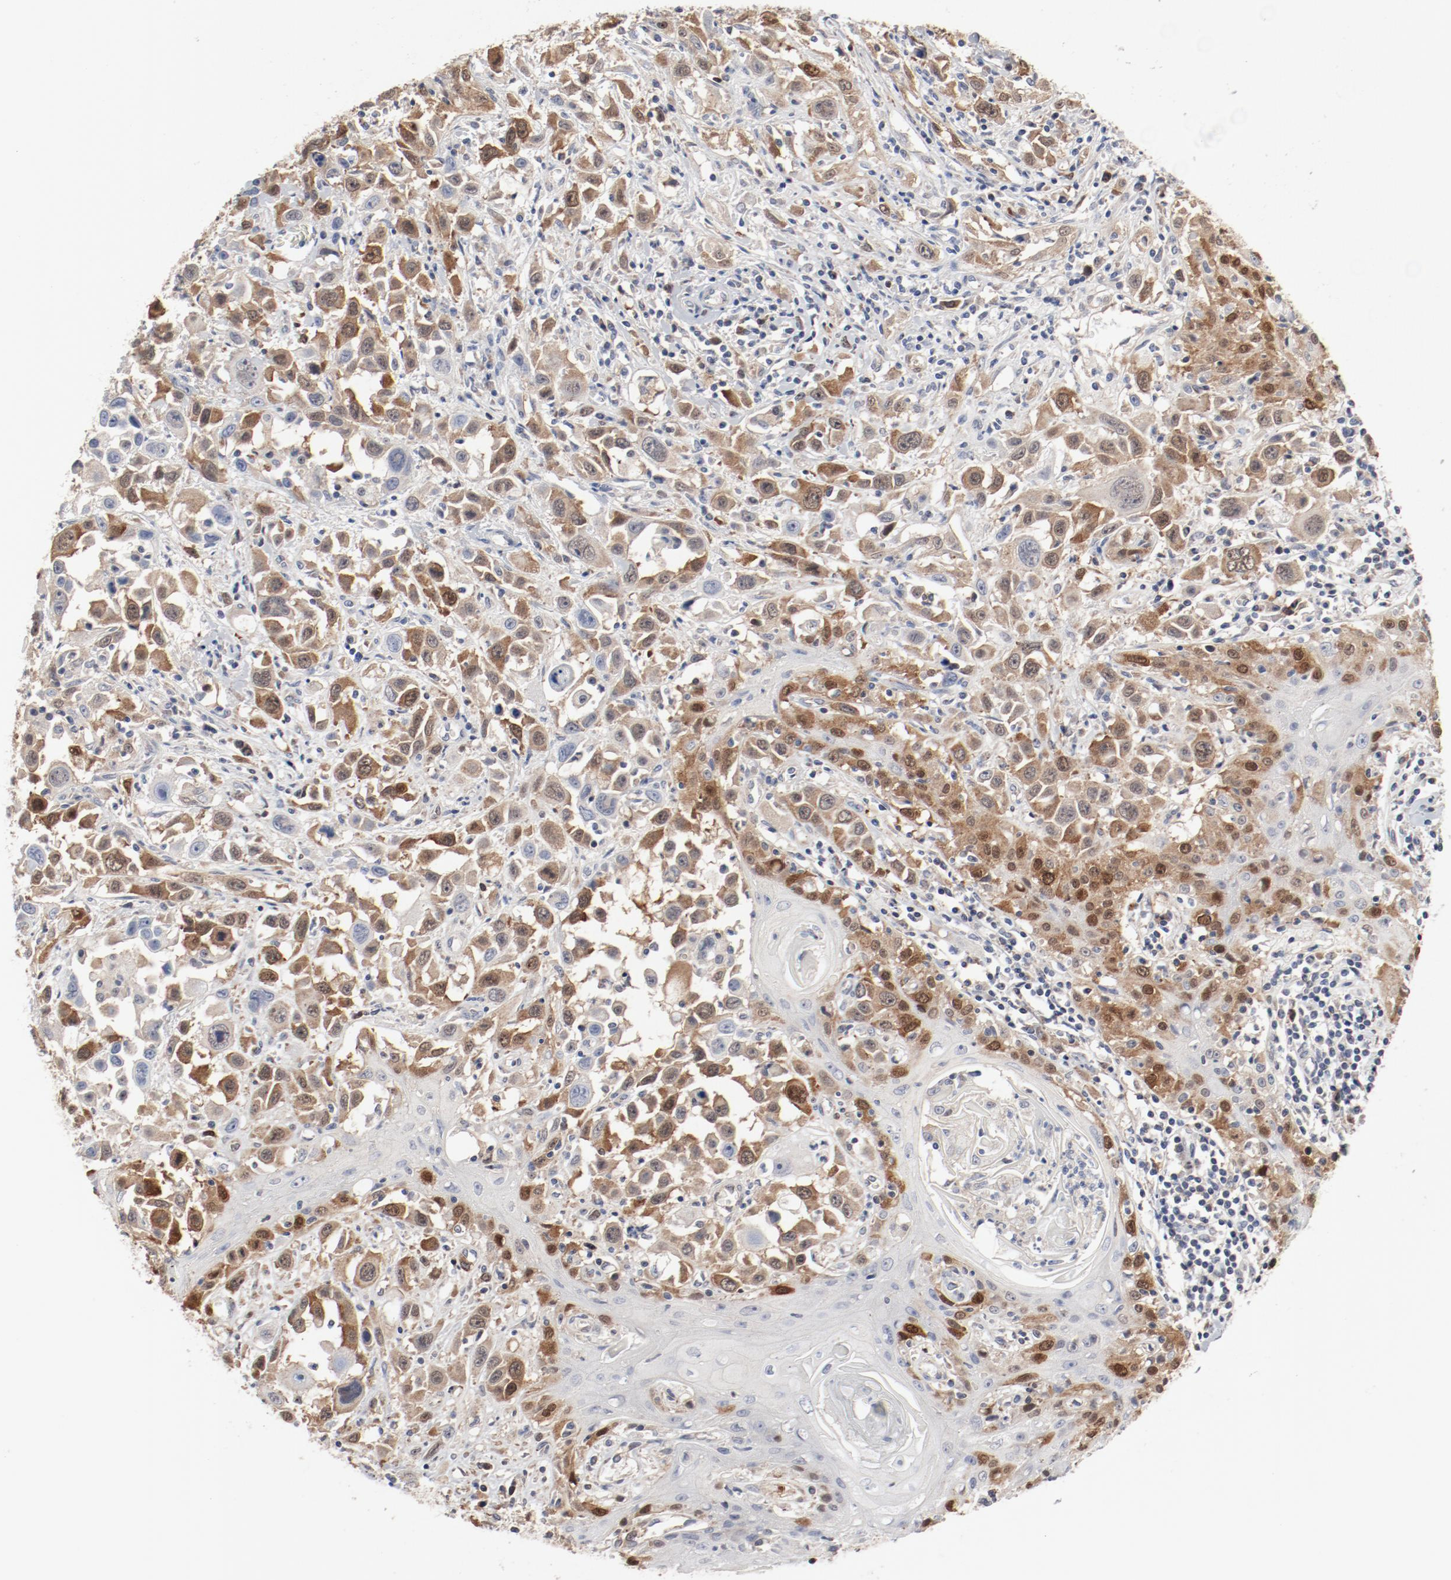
{"staining": {"intensity": "moderate", "quantity": ">75%", "location": "cytoplasmic/membranous,nuclear"}, "tissue": "head and neck cancer", "cell_type": "Tumor cells", "image_type": "cancer", "snomed": [{"axis": "morphology", "description": "Squamous cell carcinoma, NOS"}, {"axis": "topography", "description": "Oral tissue"}, {"axis": "topography", "description": "Head-Neck"}], "caption": "Head and neck squamous cell carcinoma stained with immunohistochemistry (IHC) exhibits moderate cytoplasmic/membranous and nuclear positivity in approximately >75% of tumor cells.", "gene": "CDK1", "patient": {"sex": "female", "age": 76}}